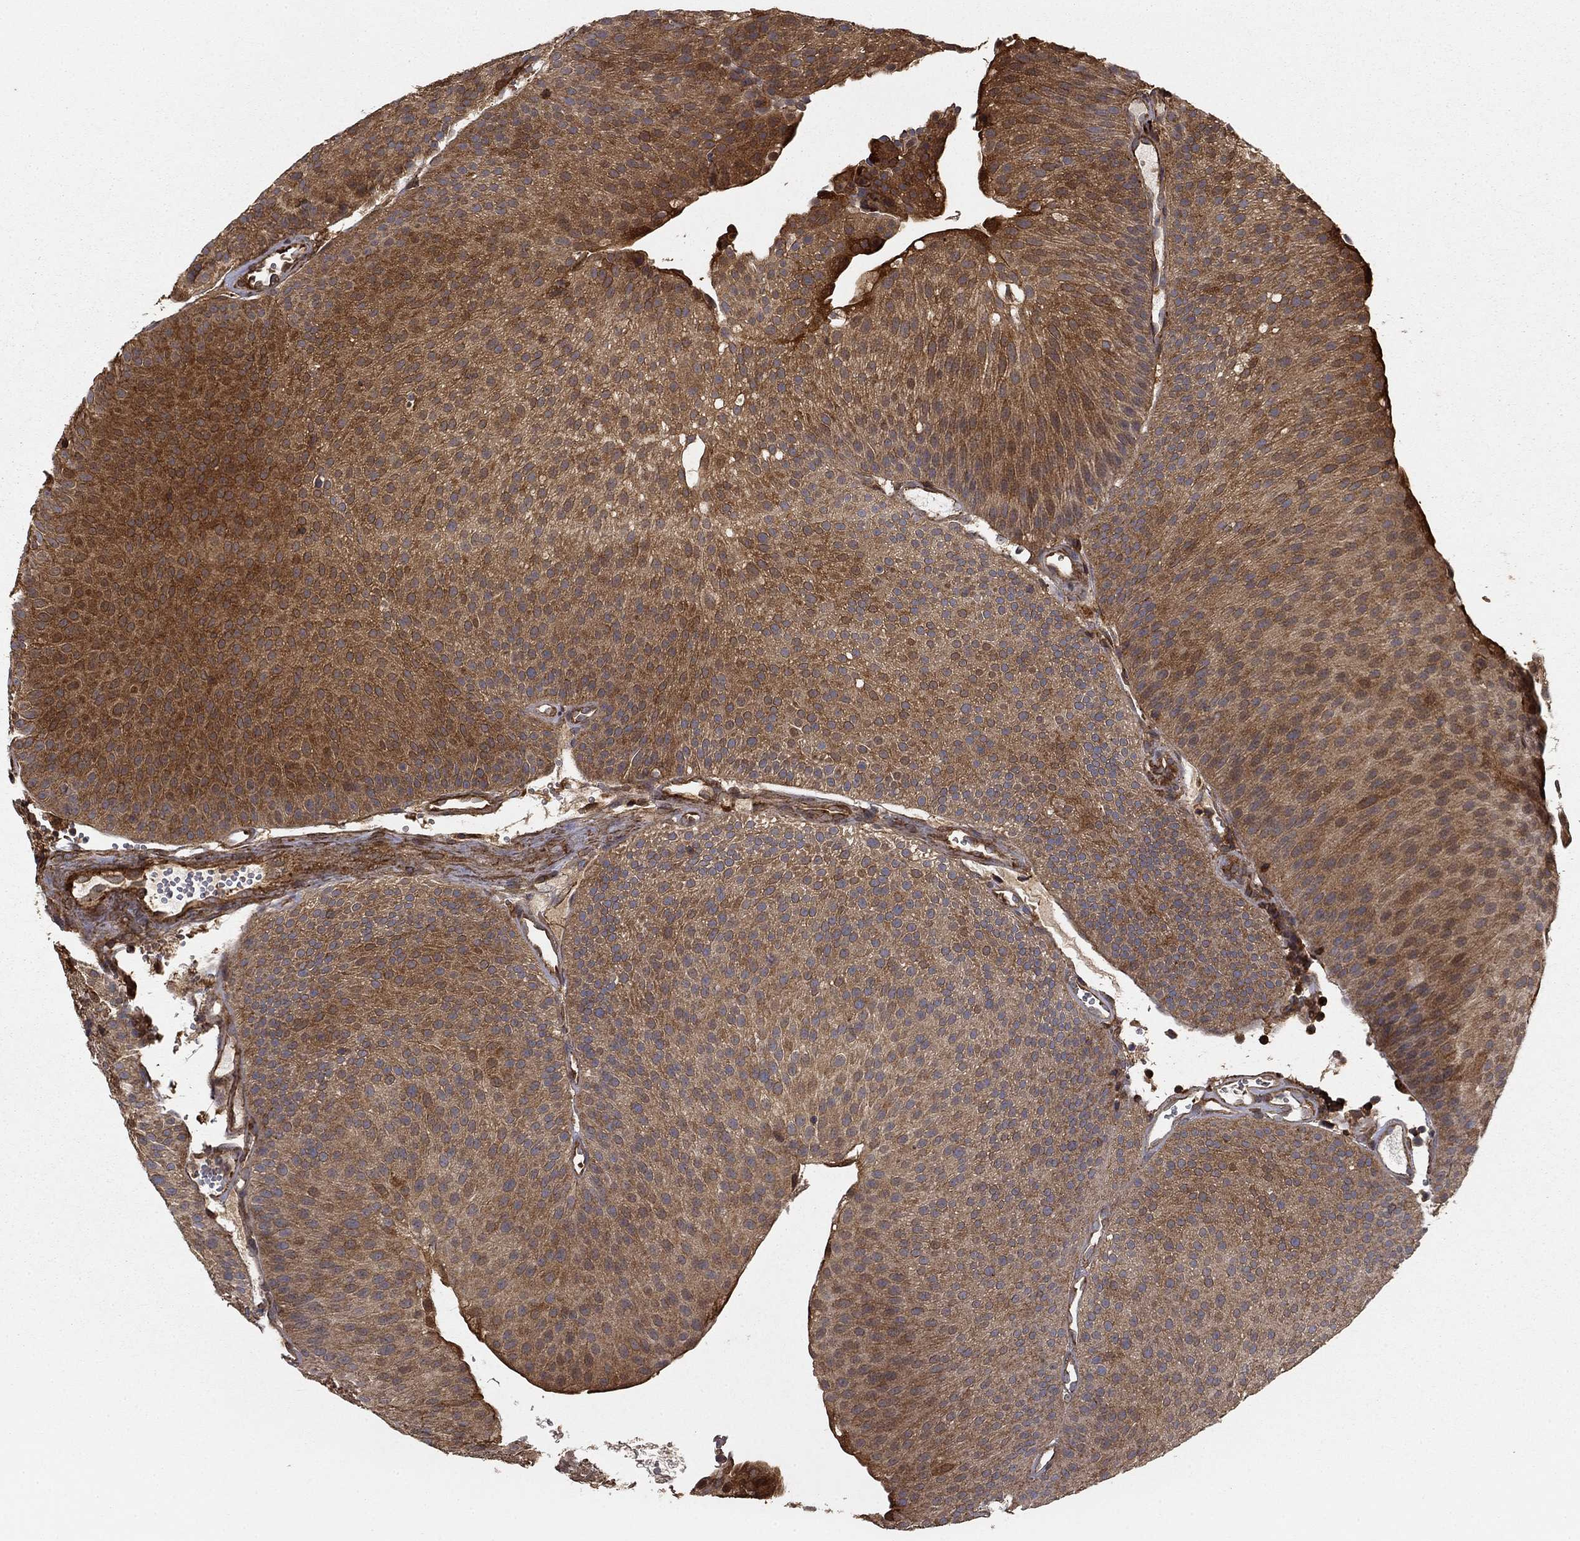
{"staining": {"intensity": "moderate", "quantity": "25%-75%", "location": "cytoplasmic/membranous"}, "tissue": "urothelial cancer", "cell_type": "Tumor cells", "image_type": "cancer", "snomed": [{"axis": "morphology", "description": "Urothelial carcinoma, Low grade"}, {"axis": "topography", "description": "Urinary bladder"}], "caption": "IHC (DAB (3,3'-diaminobenzidine)) staining of human urothelial cancer exhibits moderate cytoplasmic/membranous protein expression in approximately 25%-75% of tumor cells. The protein is stained brown, and the nuclei are stained in blue (DAB (3,3'-diaminobenzidine) IHC with brightfield microscopy, high magnification).", "gene": "HABP4", "patient": {"sex": "male", "age": 65}}